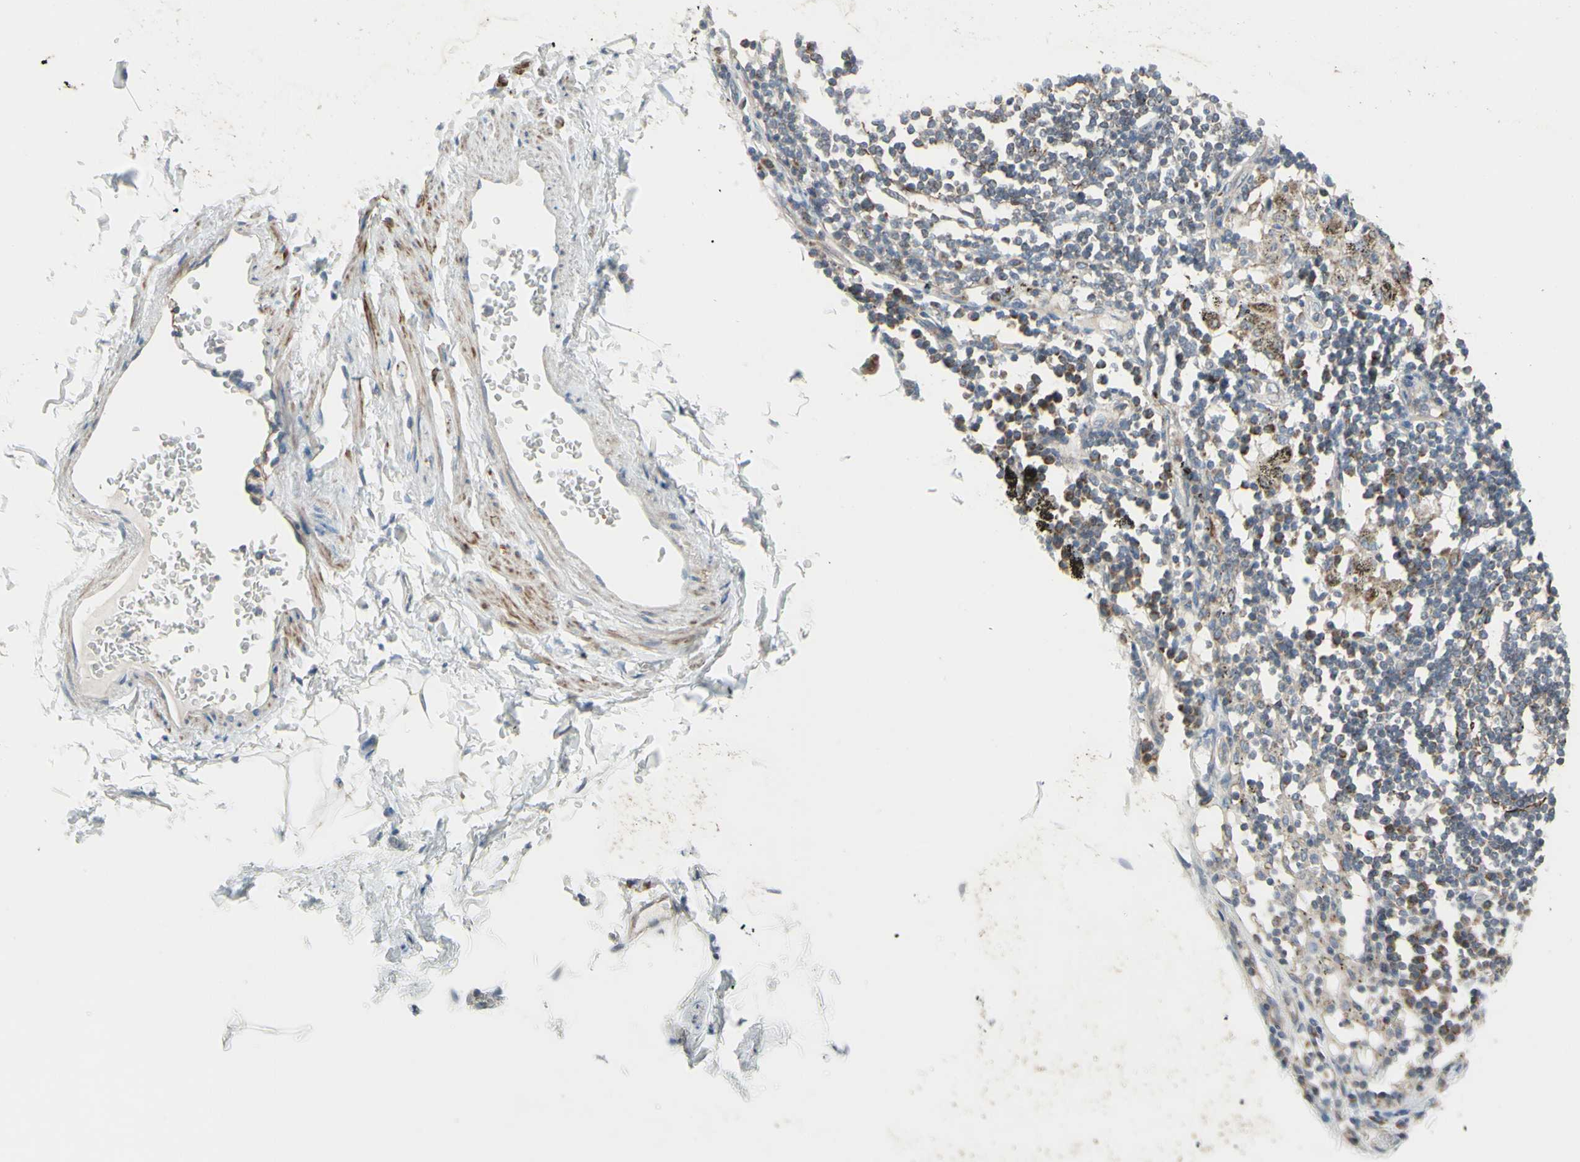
{"staining": {"intensity": "weak", "quantity": "25%-75%", "location": "cytoplasmic/membranous"}, "tissue": "adipose tissue", "cell_type": "Adipocytes", "image_type": "normal", "snomed": [{"axis": "morphology", "description": "Normal tissue, NOS"}, {"axis": "topography", "description": "Cartilage tissue"}, {"axis": "topography", "description": "Bronchus"}], "caption": "Brown immunohistochemical staining in unremarkable adipose tissue reveals weak cytoplasmic/membranous positivity in approximately 25%-75% of adipocytes.", "gene": "FAM171B", "patient": {"sex": "female", "age": 73}}